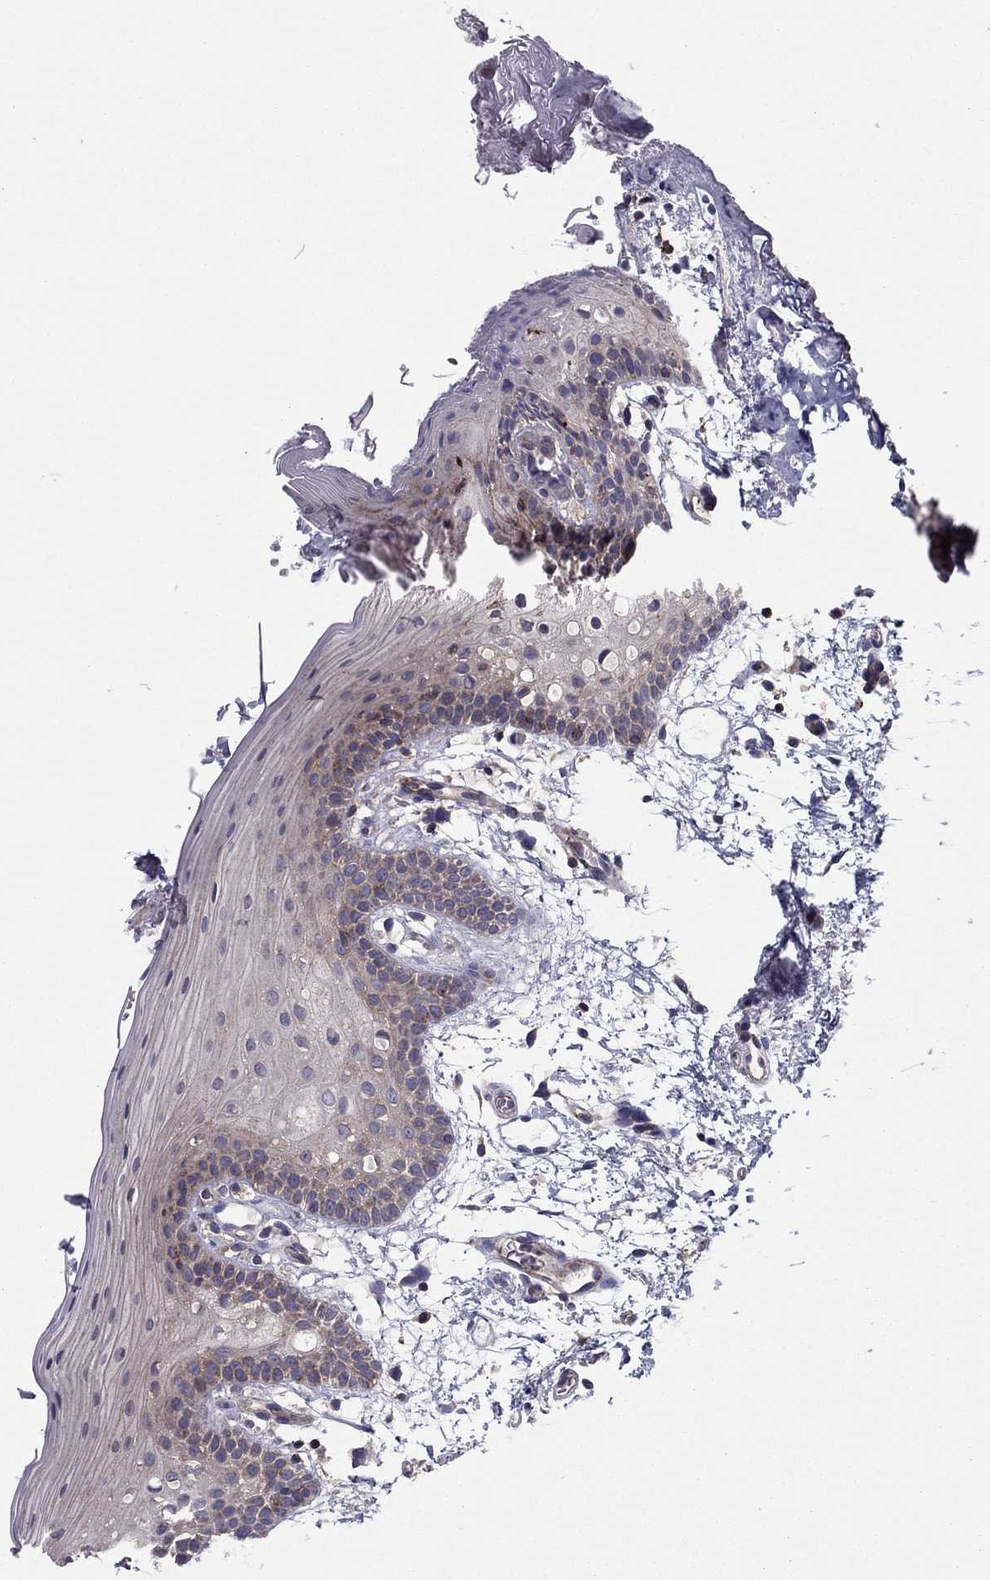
{"staining": {"intensity": "weak", "quantity": "<25%", "location": "cytoplasmic/membranous"}, "tissue": "oral mucosa", "cell_type": "Squamous epithelial cells", "image_type": "normal", "snomed": [{"axis": "morphology", "description": "Normal tissue, NOS"}, {"axis": "topography", "description": "Oral tissue"}, {"axis": "topography", "description": "Tounge, NOS"}], "caption": "Squamous epithelial cells show no significant protein expression in benign oral mucosa.", "gene": "ALG6", "patient": {"sex": "female", "age": 83}}